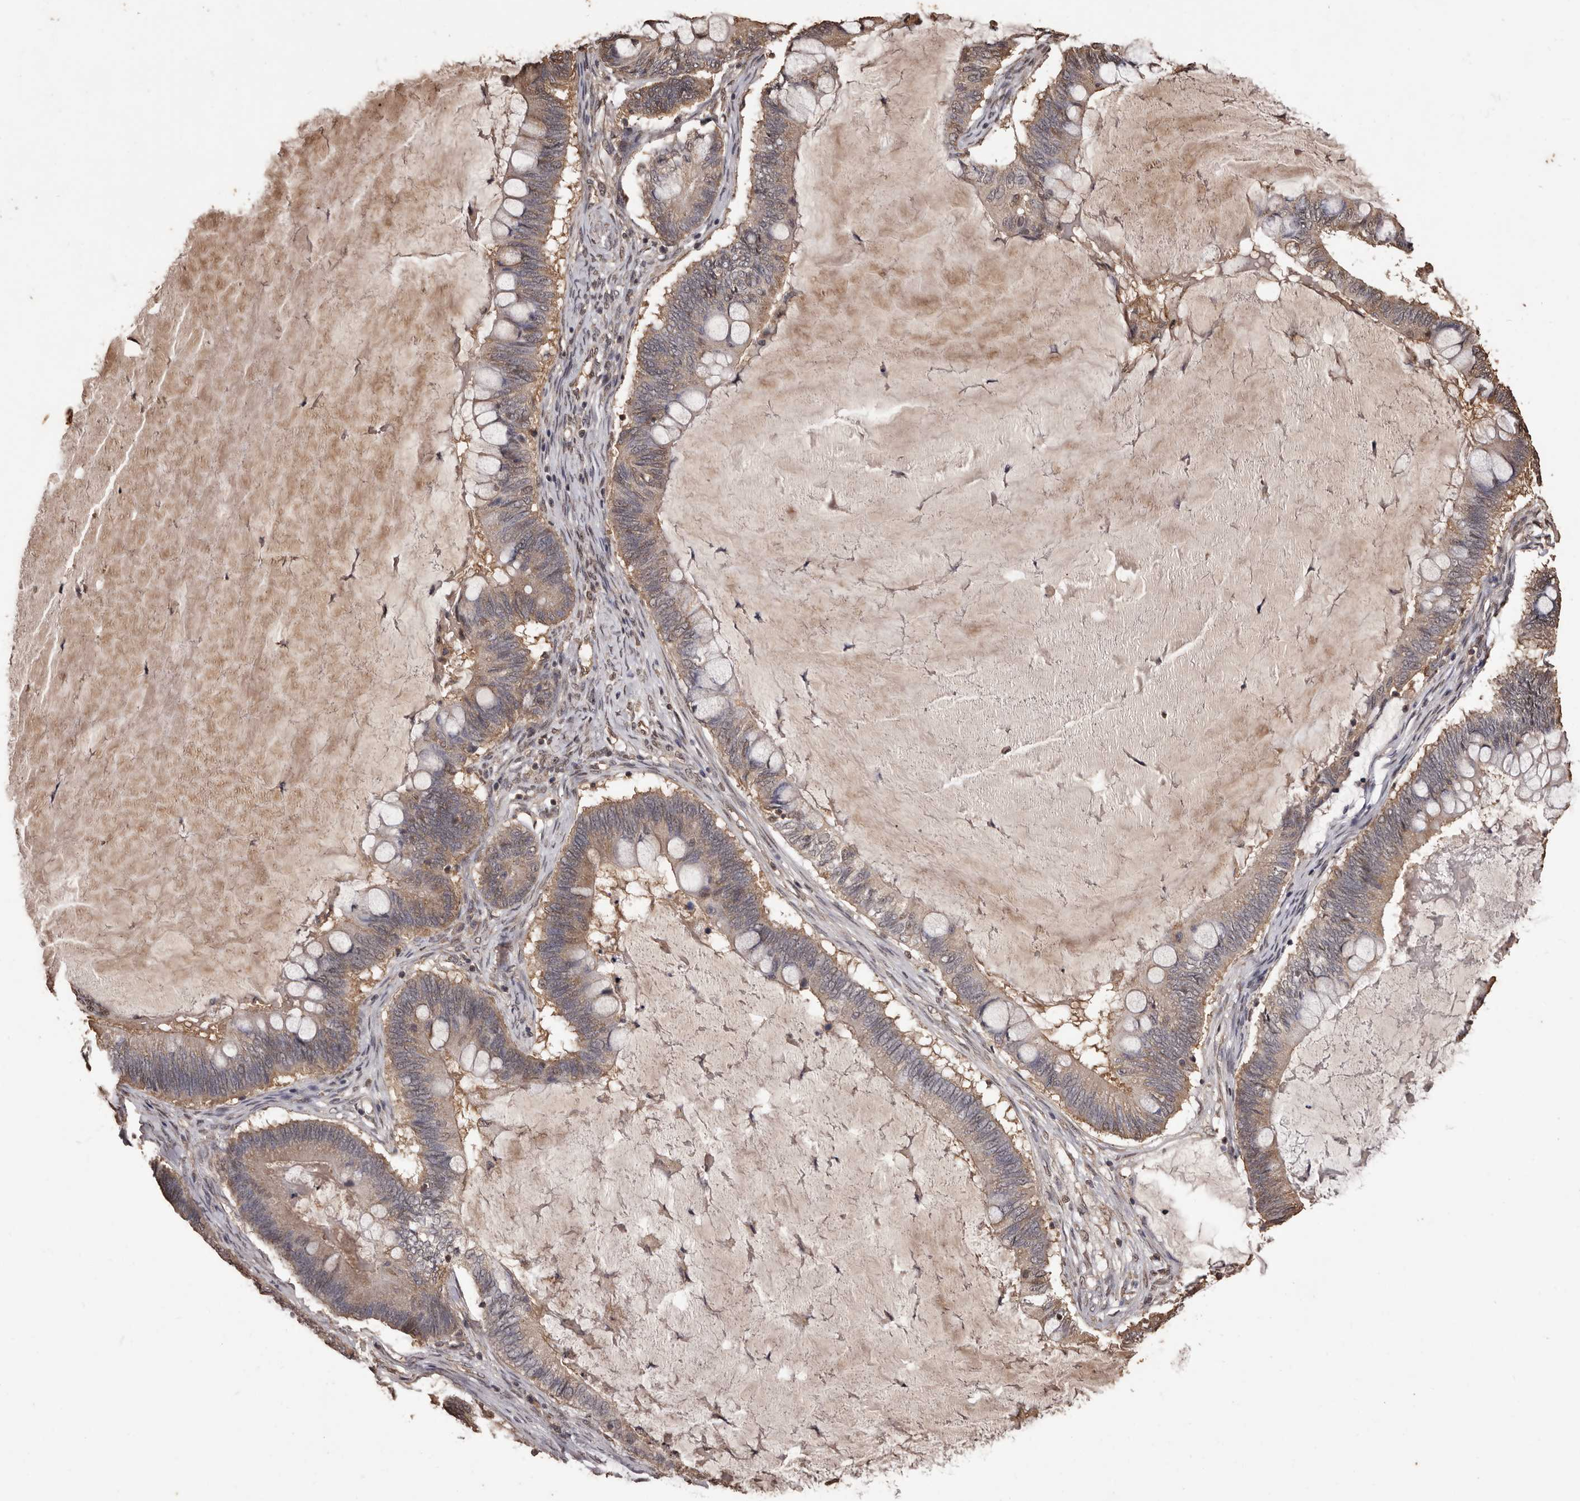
{"staining": {"intensity": "moderate", "quantity": "25%-75%", "location": "cytoplasmic/membranous"}, "tissue": "ovarian cancer", "cell_type": "Tumor cells", "image_type": "cancer", "snomed": [{"axis": "morphology", "description": "Cystadenocarcinoma, mucinous, NOS"}, {"axis": "topography", "description": "Ovary"}], "caption": "IHC (DAB (3,3'-diaminobenzidine)) staining of human ovarian cancer (mucinous cystadenocarcinoma) exhibits moderate cytoplasmic/membranous protein expression in about 25%-75% of tumor cells.", "gene": "NAV1", "patient": {"sex": "female", "age": 61}}